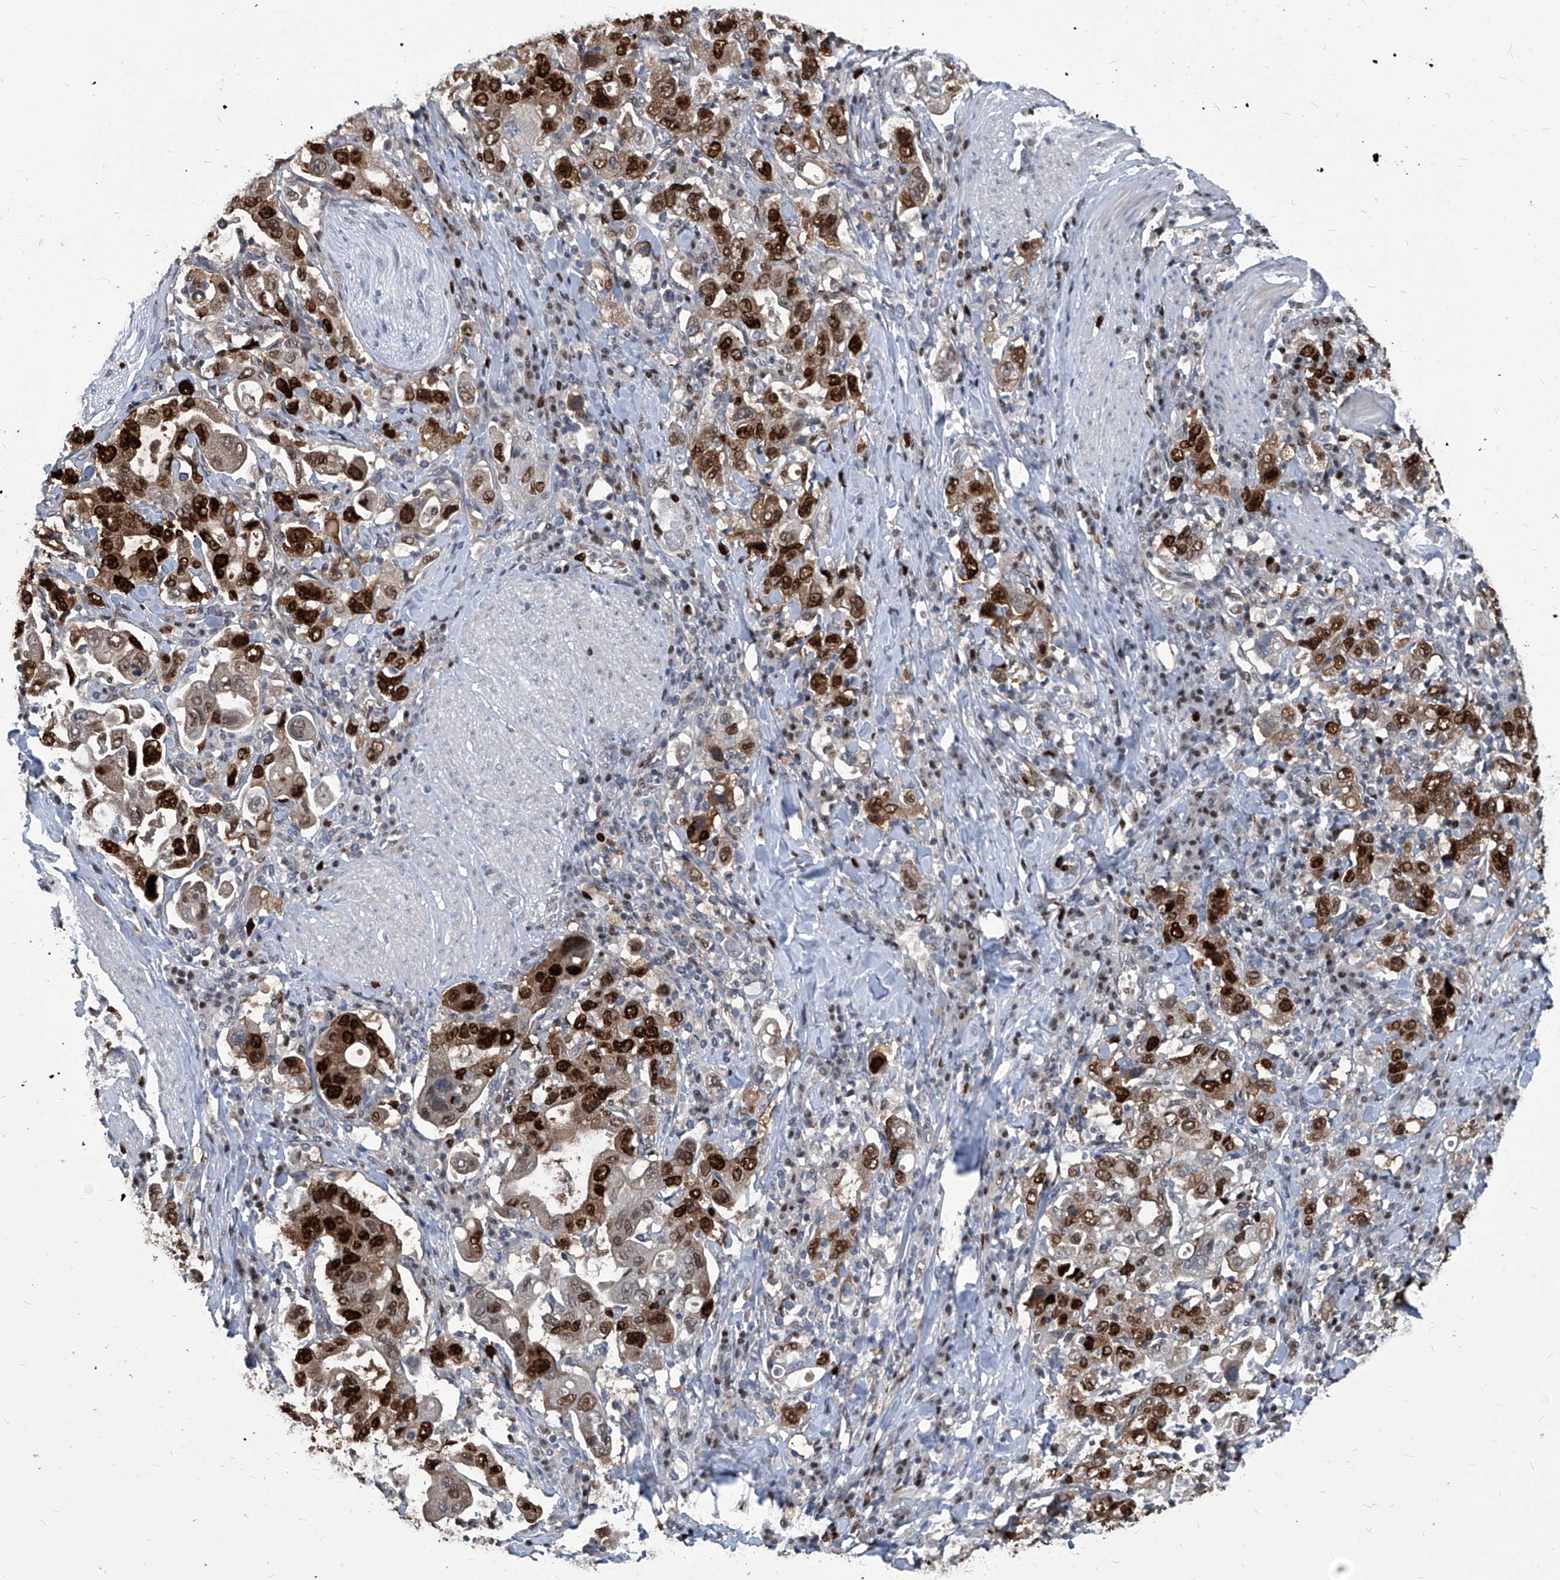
{"staining": {"intensity": "strong", "quantity": "25%-75%", "location": "nuclear"}, "tissue": "stomach cancer", "cell_type": "Tumor cells", "image_type": "cancer", "snomed": [{"axis": "morphology", "description": "Adenocarcinoma, NOS"}, {"axis": "topography", "description": "Stomach, upper"}], "caption": "An immunohistochemistry micrograph of tumor tissue is shown. Protein staining in brown labels strong nuclear positivity in stomach cancer (adenocarcinoma) within tumor cells. (Brightfield microscopy of DAB IHC at high magnification).", "gene": "PCNA", "patient": {"sex": "male", "age": 62}}